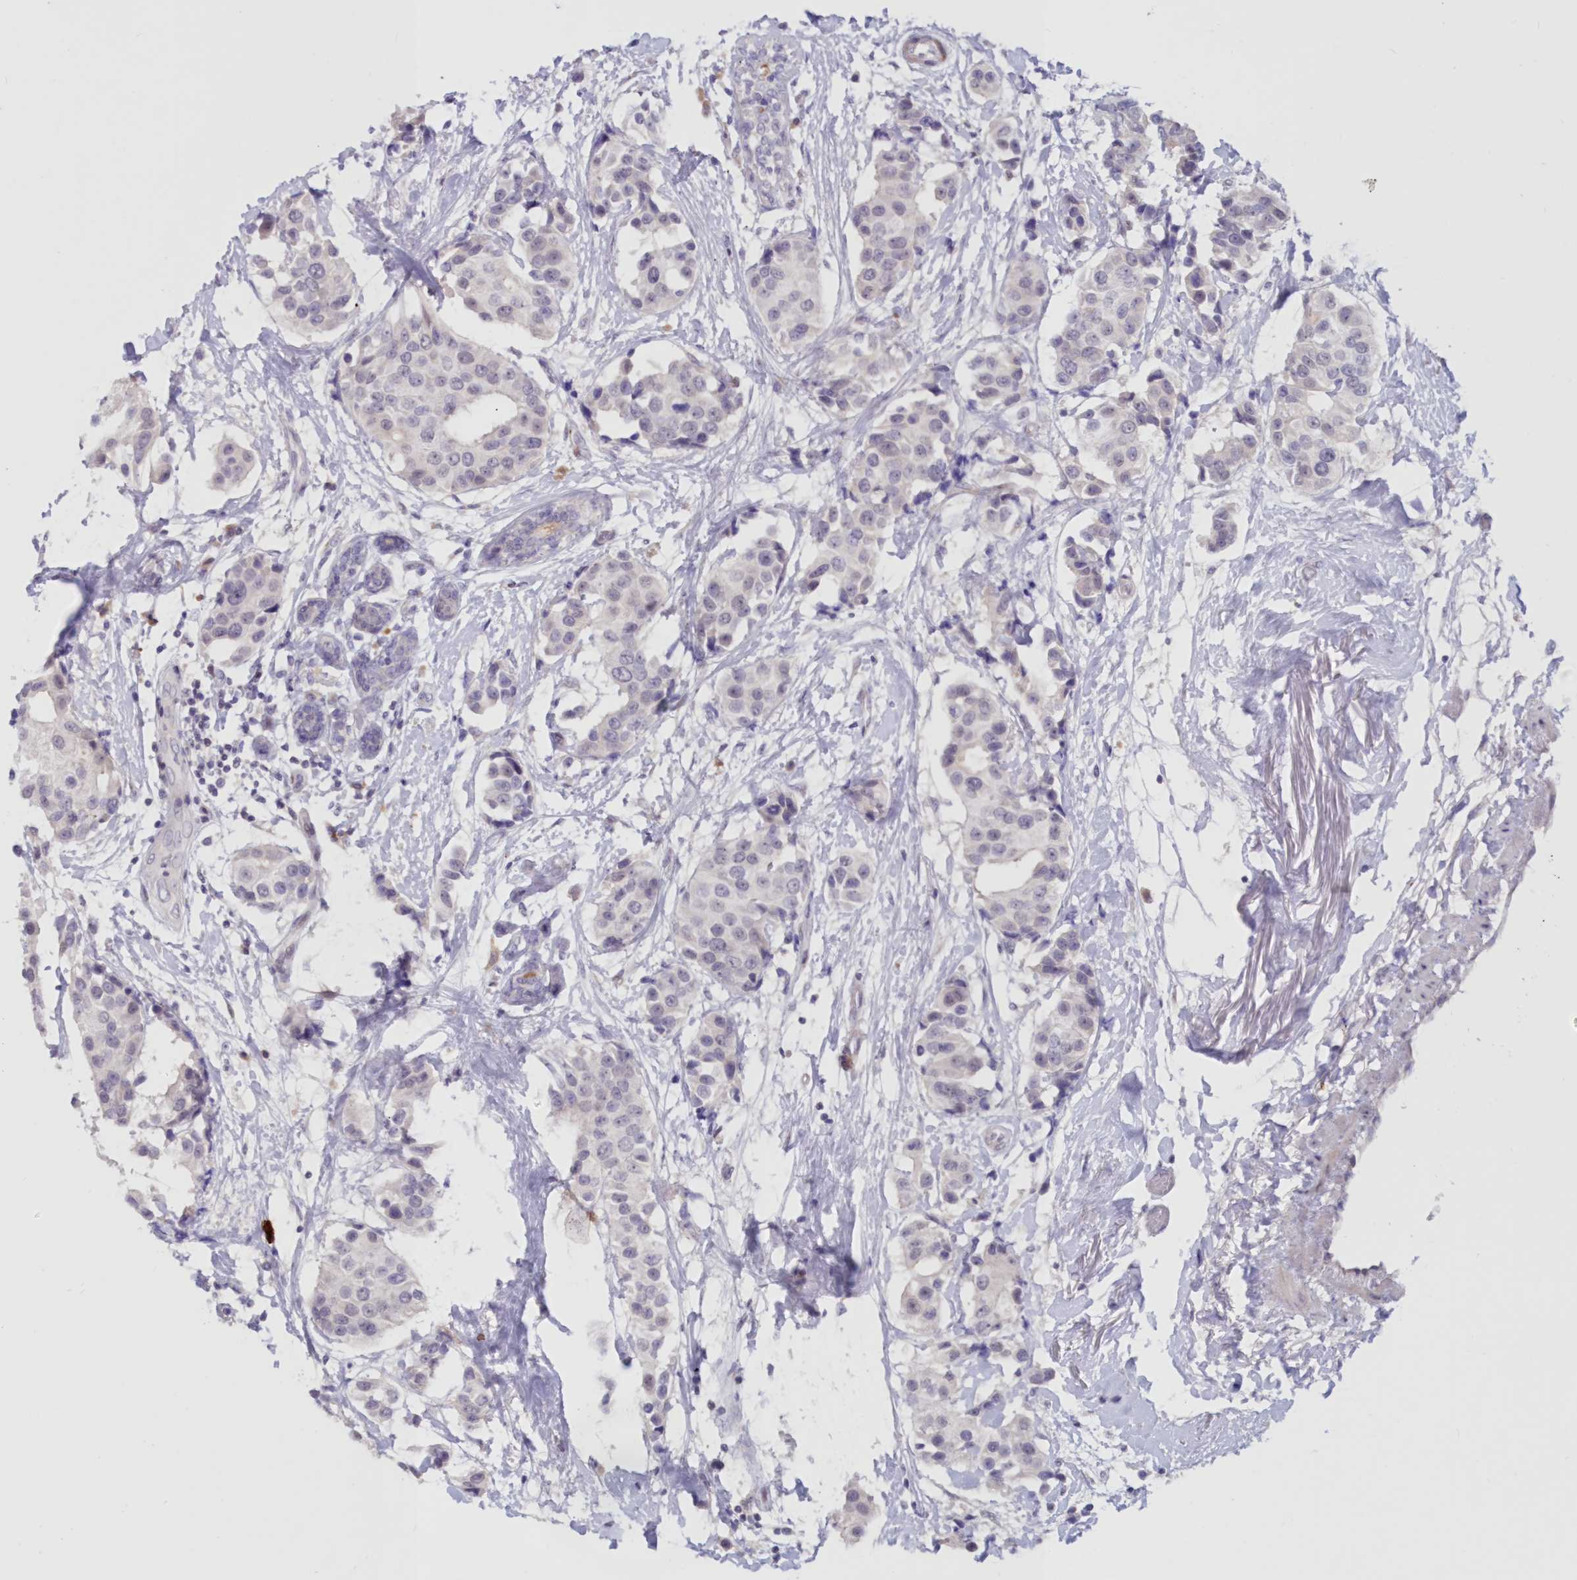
{"staining": {"intensity": "negative", "quantity": "none", "location": "none"}, "tissue": "breast cancer", "cell_type": "Tumor cells", "image_type": "cancer", "snomed": [{"axis": "morphology", "description": "Normal tissue, NOS"}, {"axis": "morphology", "description": "Duct carcinoma"}, {"axis": "topography", "description": "Breast"}], "caption": "DAB (3,3'-diaminobenzidine) immunohistochemical staining of human breast cancer exhibits no significant positivity in tumor cells.", "gene": "SNED1", "patient": {"sex": "female", "age": 39}}